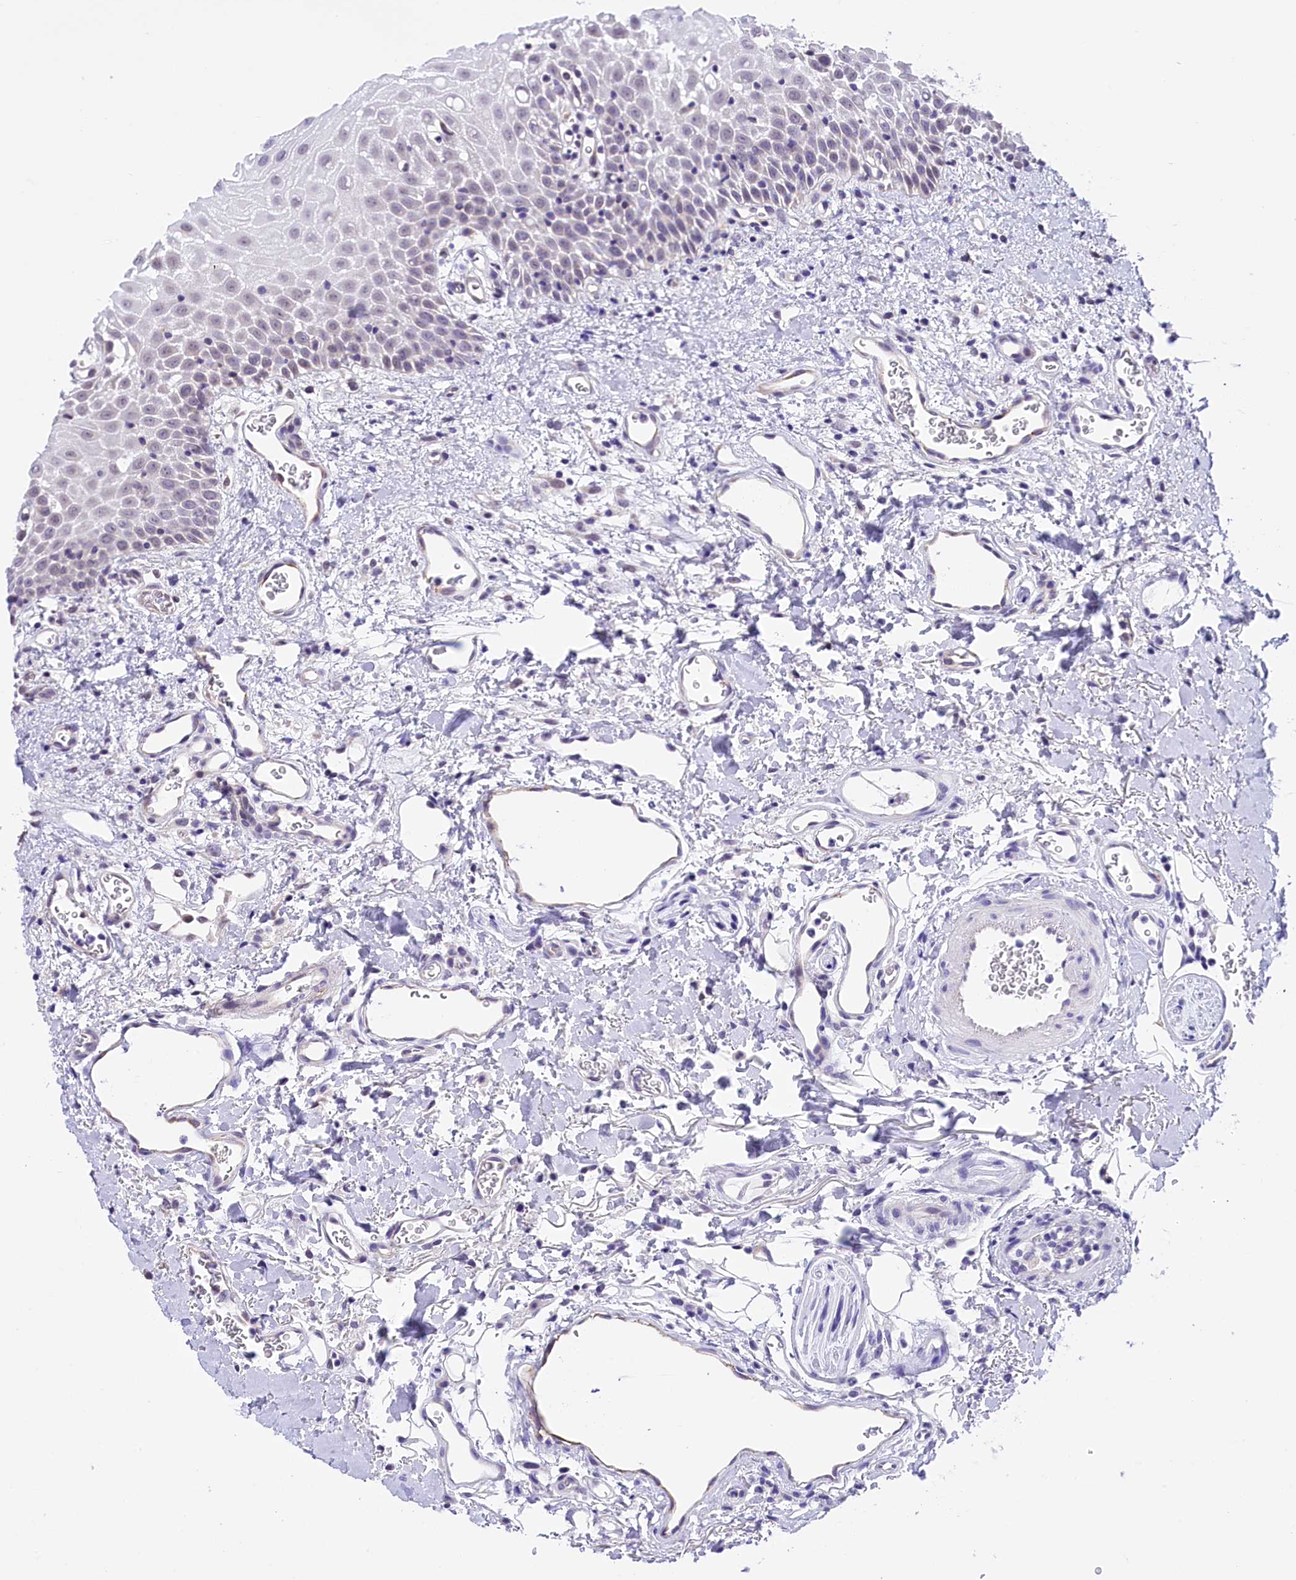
{"staining": {"intensity": "negative", "quantity": "none", "location": "none"}, "tissue": "oral mucosa", "cell_type": "Squamous epithelial cells", "image_type": "normal", "snomed": [{"axis": "morphology", "description": "Normal tissue, NOS"}, {"axis": "topography", "description": "Oral tissue"}], "caption": "A micrograph of human oral mucosa is negative for staining in squamous epithelial cells. (Brightfield microscopy of DAB (3,3'-diaminobenzidine) immunohistochemistry at high magnification).", "gene": "MRPL54", "patient": {"sex": "female", "age": 70}}